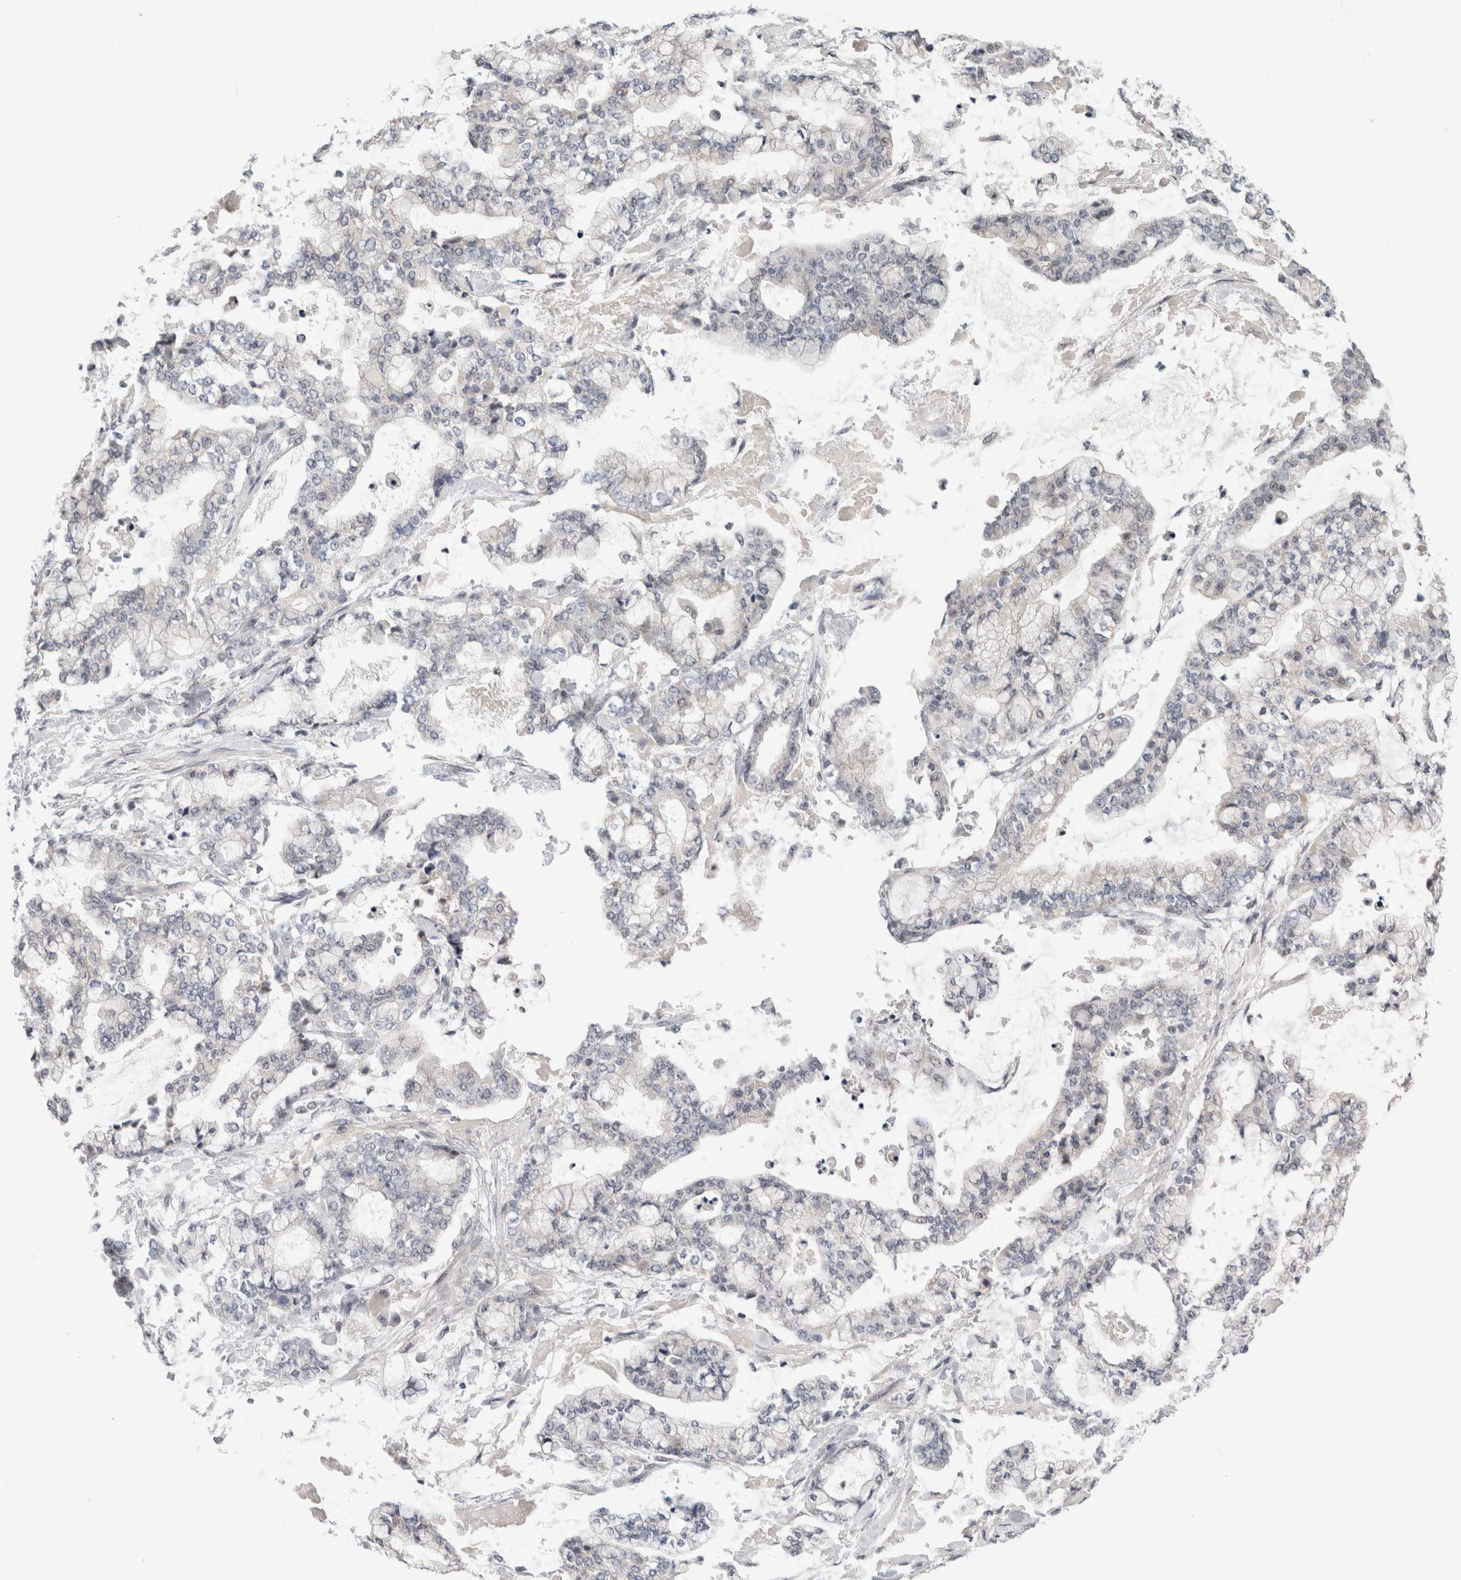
{"staining": {"intensity": "negative", "quantity": "none", "location": "none"}, "tissue": "stomach cancer", "cell_type": "Tumor cells", "image_type": "cancer", "snomed": [{"axis": "morphology", "description": "Normal tissue, NOS"}, {"axis": "morphology", "description": "Adenocarcinoma, NOS"}, {"axis": "topography", "description": "Stomach, upper"}, {"axis": "topography", "description": "Stomach"}], "caption": "This is an IHC photomicrograph of stomach cancer. There is no positivity in tumor cells.", "gene": "NIPA1", "patient": {"sex": "male", "age": 76}}